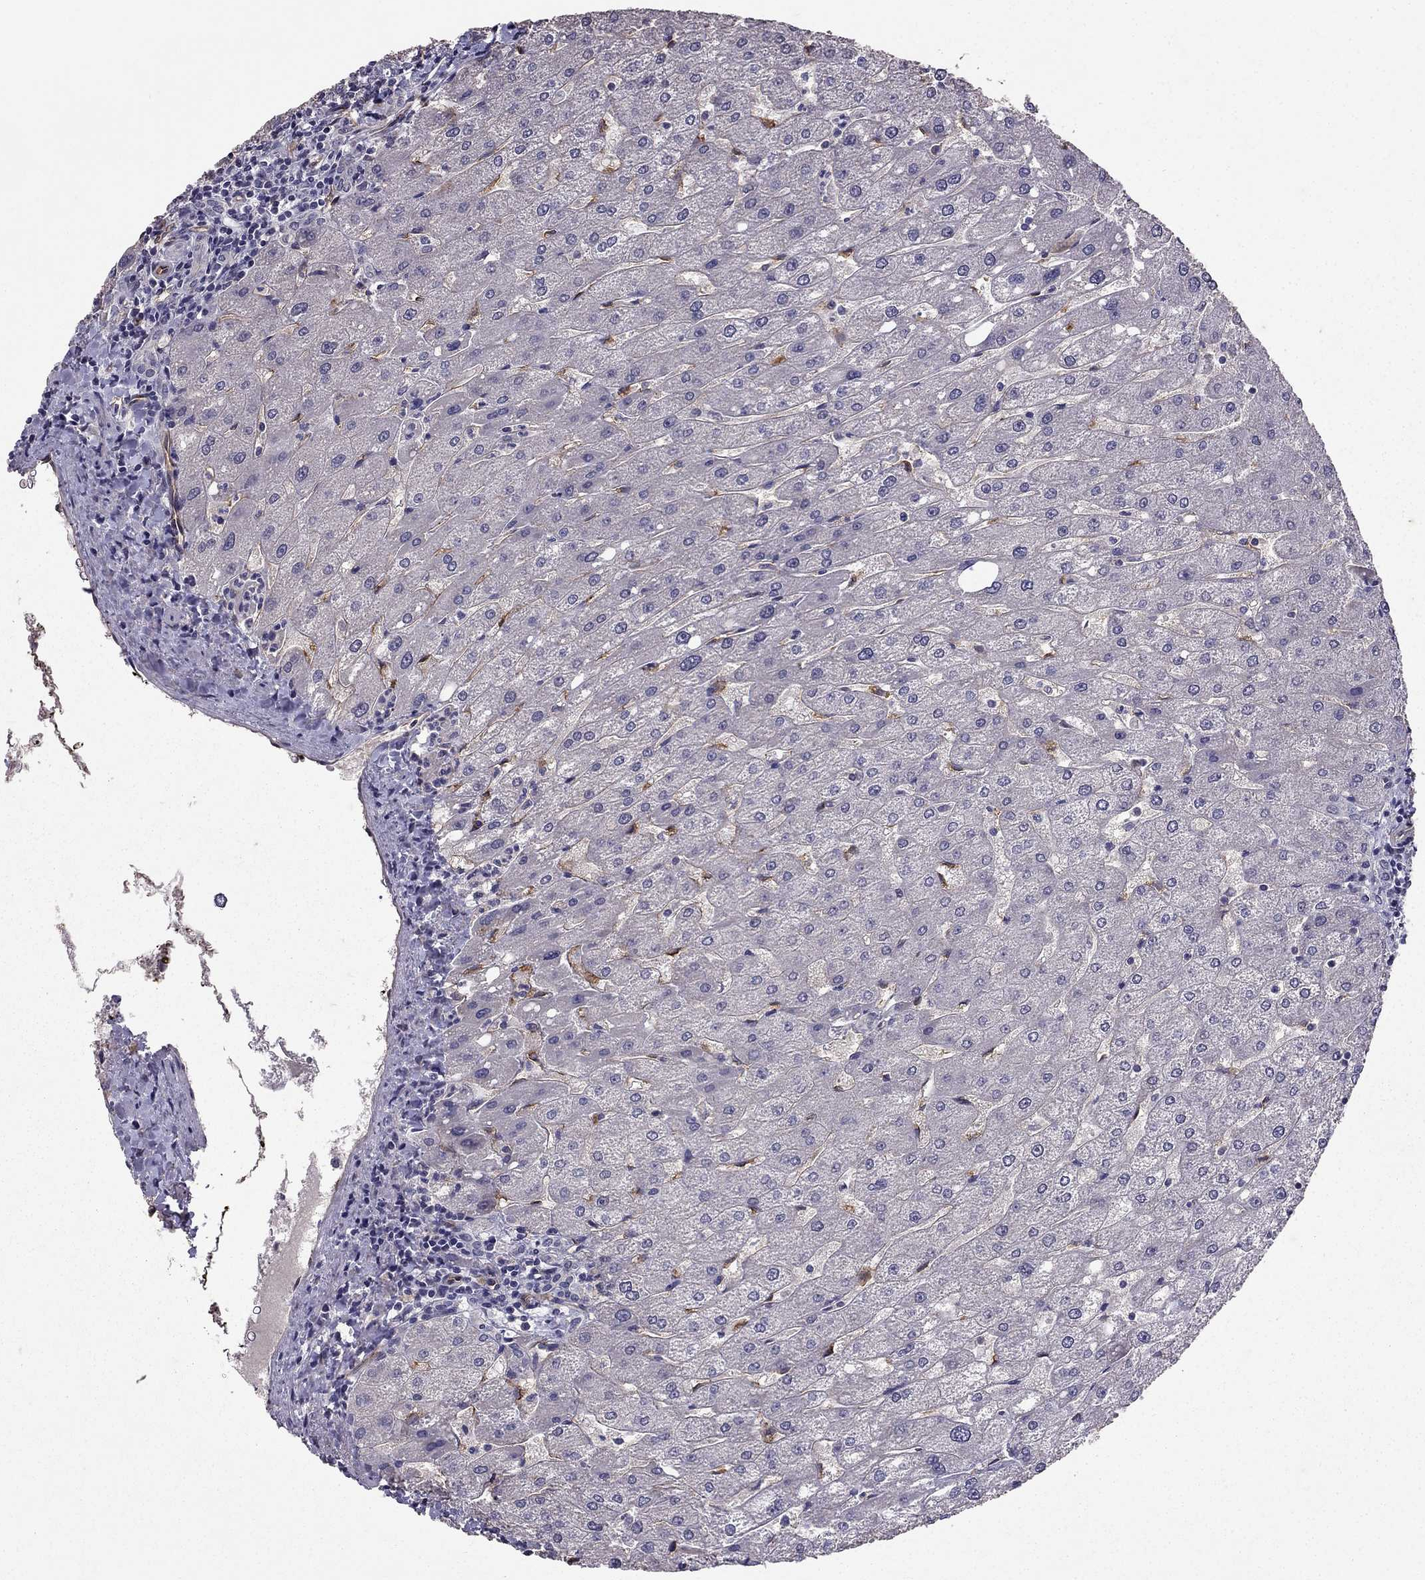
{"staining": {"intensity": "negative", "quantity": "none", "location": "none"}, "tissue": "liver", "cell_type": "Cholangiocytes", "image_type": "normal", "snomed": [{"axis": "morphology", "description": "Normal tissue, NOS"}, {"axis": "topography", "description": "Liver"}], "caption": "The image shows no significant staining in cholangiocytes of liver. Brightfield microscopy of immunohistochemistry stained with DAB (3,3'-diaminobenzidine) (brown) and hematoxylin (blue), captured at high magnification.", "gene": "RASIP1", "patient": {"sex": "male", "age": 67}}